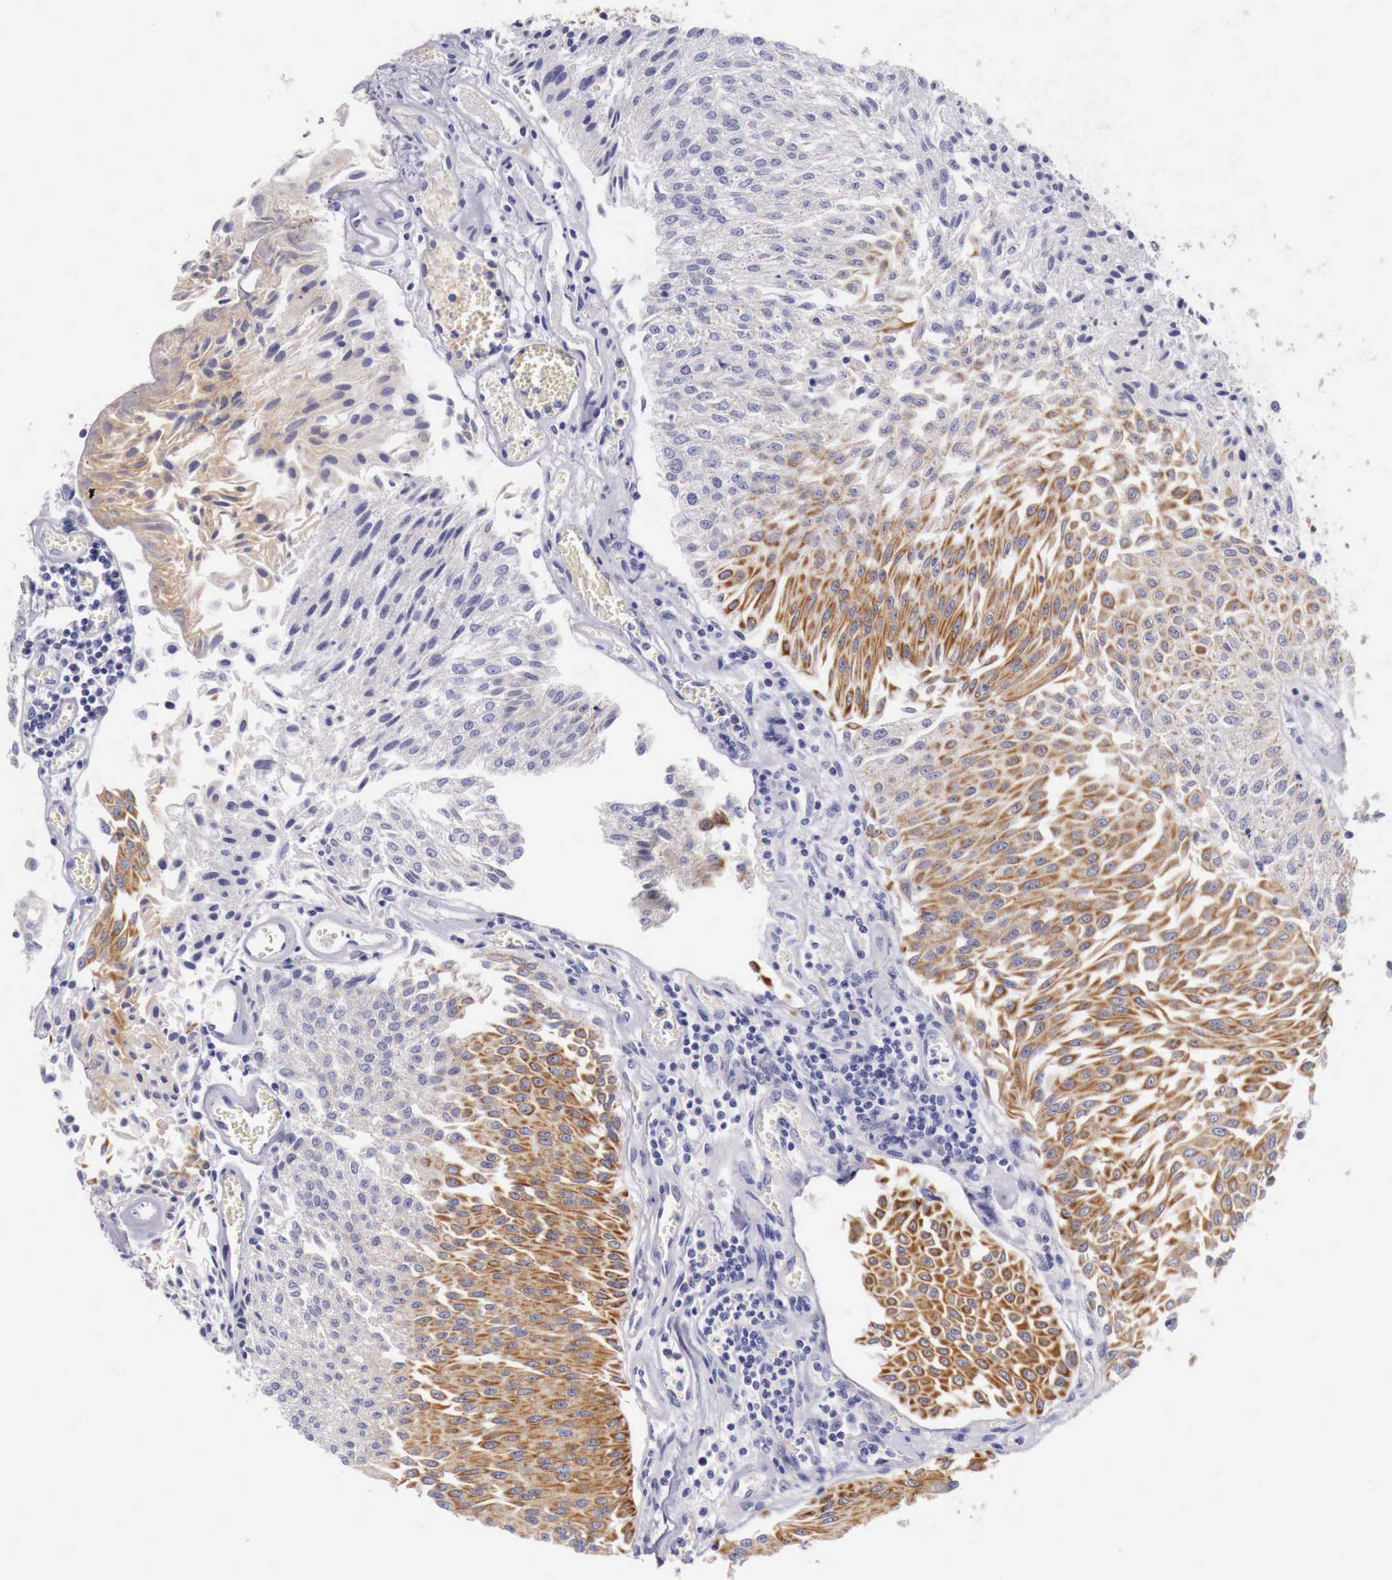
{"staining": {"intensity": "moderate", "quantity": "25%-75%", "location": "cytoplasmic/membranous"}, "tissue": "urothelial cancer", "cell_type": "Tumor cells", "image_type": "cancer", "snomed": [{"axis": "morphology", "description": "Urothelial carcinoma, Low grade"}, {"axis": "topography", "description": "Urinary bladder"}], "caption": "Human urothelial cancer stained with a protein marker exhibits moderate staining in tumor cells.", "gene": "NREP", "patient": {"sex": "male", "age": 86}}